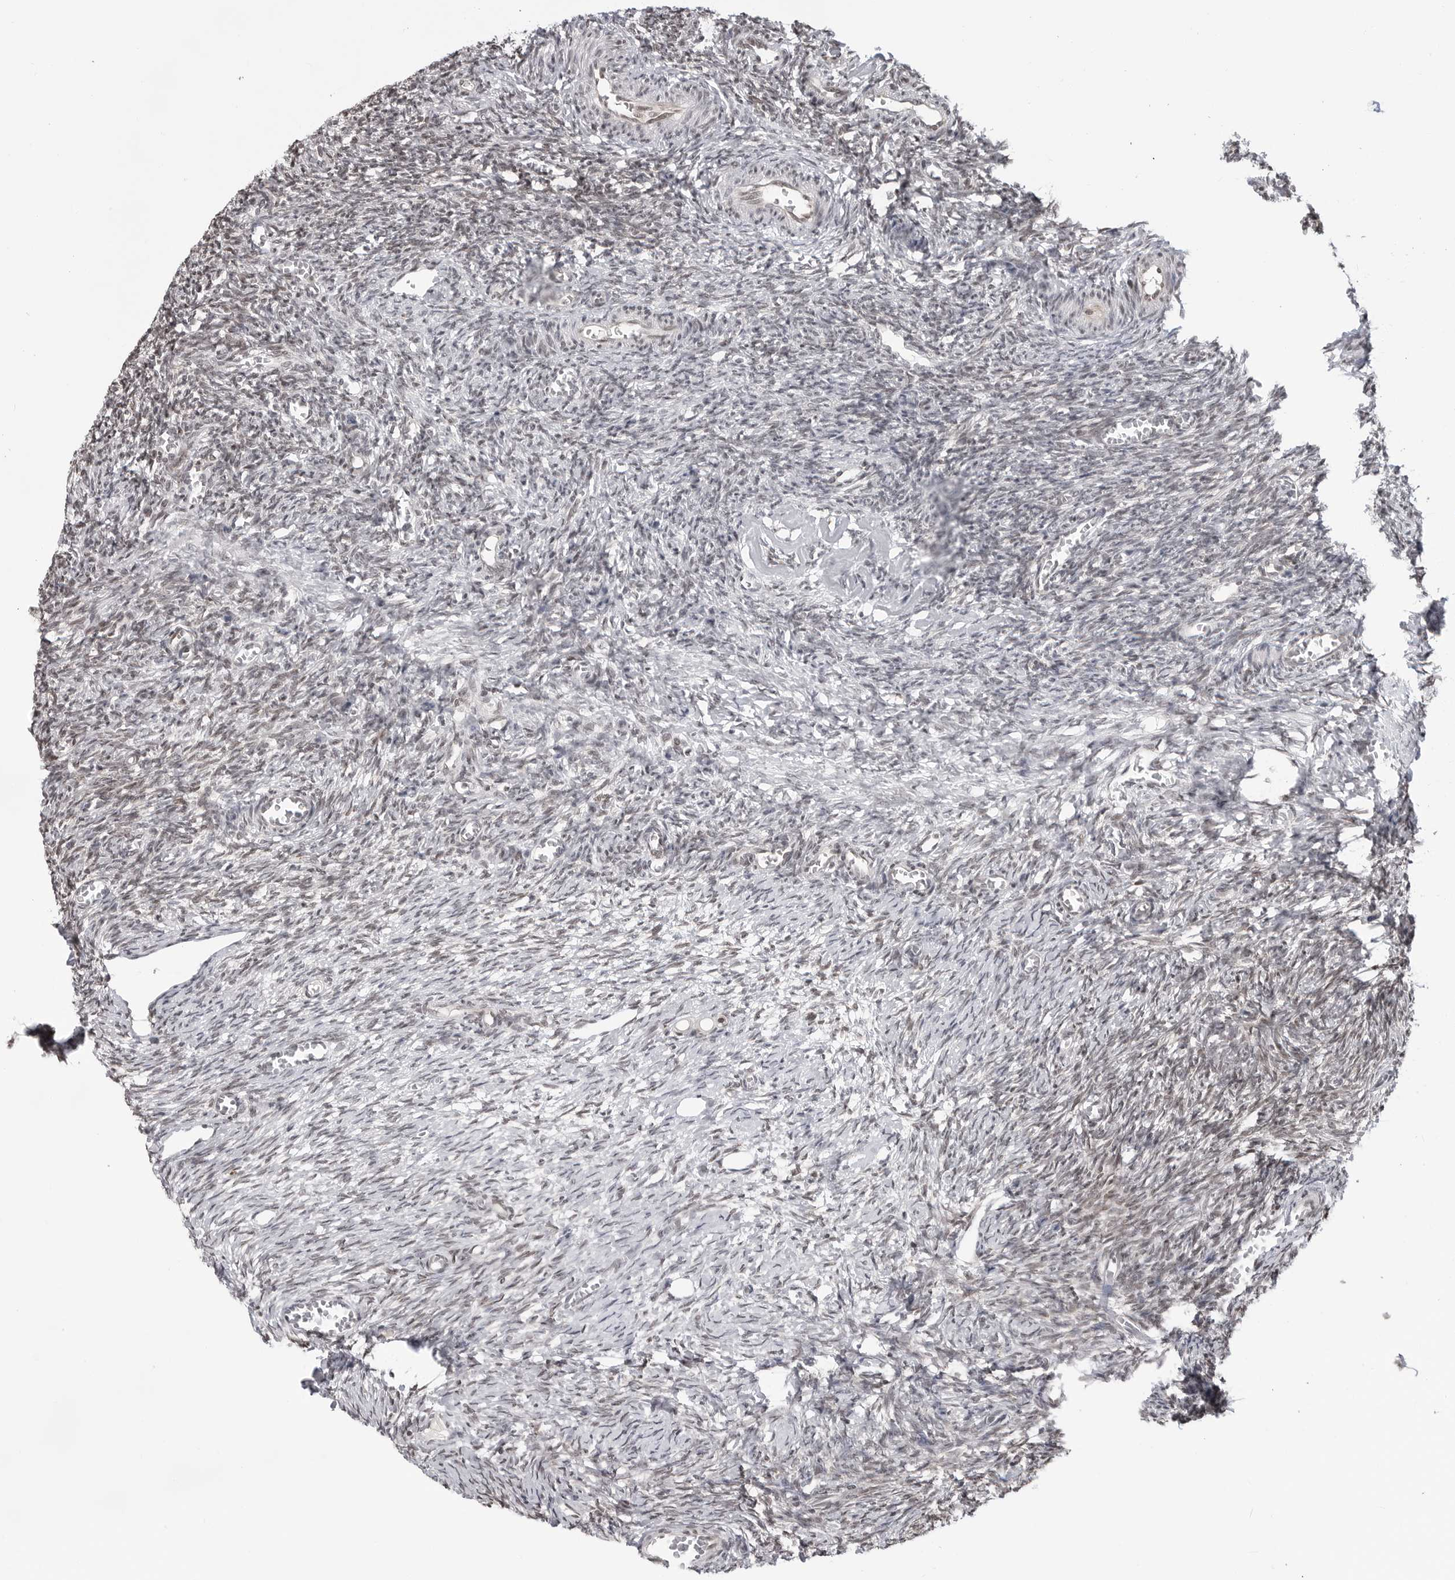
{"staining": {"intensity": "weak", "quantity": "25%-75%", "location": "nuclear"}, "tissue": "ovary", "cell_type": "Ovarian stroma cells", "image_type": "normal", "snomed": [{"axis": "morphology", "description": "Normal tissue, NOS"}, {"axis": "topography", "description": "Ovary"}], "caption": "IHC of normal human ovary demonstrates low levels of weak nuclear expression in approximately 25%-75% of ovarian stroma cells.", "gene": "C8orf33", "patient": {"sex": "female", "age": 27}}